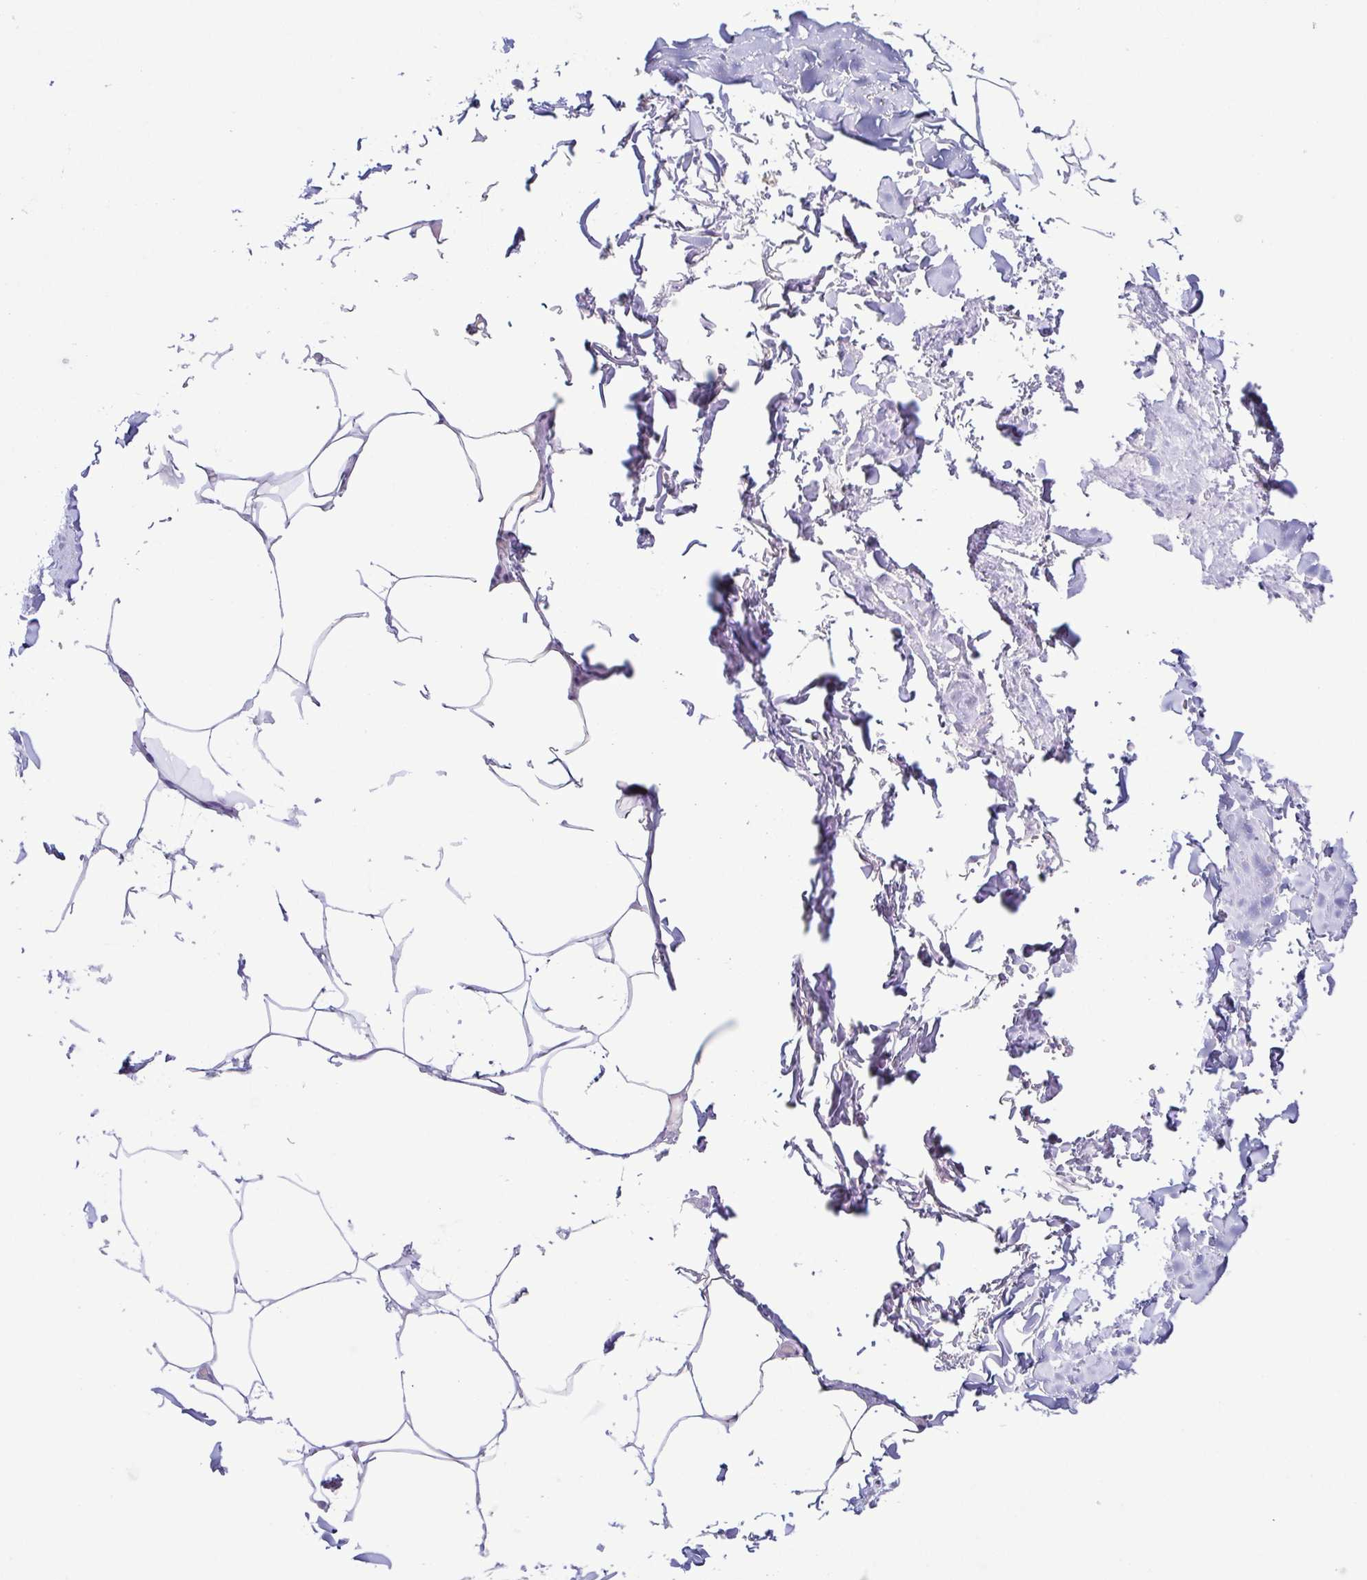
{"staining": {"intensity": "negative", "quantity": "none", "location": "none"}, "tissue": "adipose tissue", "cell_type": "Adipocytes", "image_type": "normal", "snomed": [{"axis": "morphology", "description": "Normal tissue, NOS"}, {"axis": "topography", "description": "Vascular tissue"}, {"axis": "topography", "description": "Peripheral nerve tissue"}], "caption": "Immunohistochemical staining of benign adipose tissue reveals no significant positivity in adipocytes. (DAB (3,3'-diaminobenzidine) immunohistochemistry, high magnification).", "gene": "AZU1", "patient": {"sex": "male", "age": 41}}